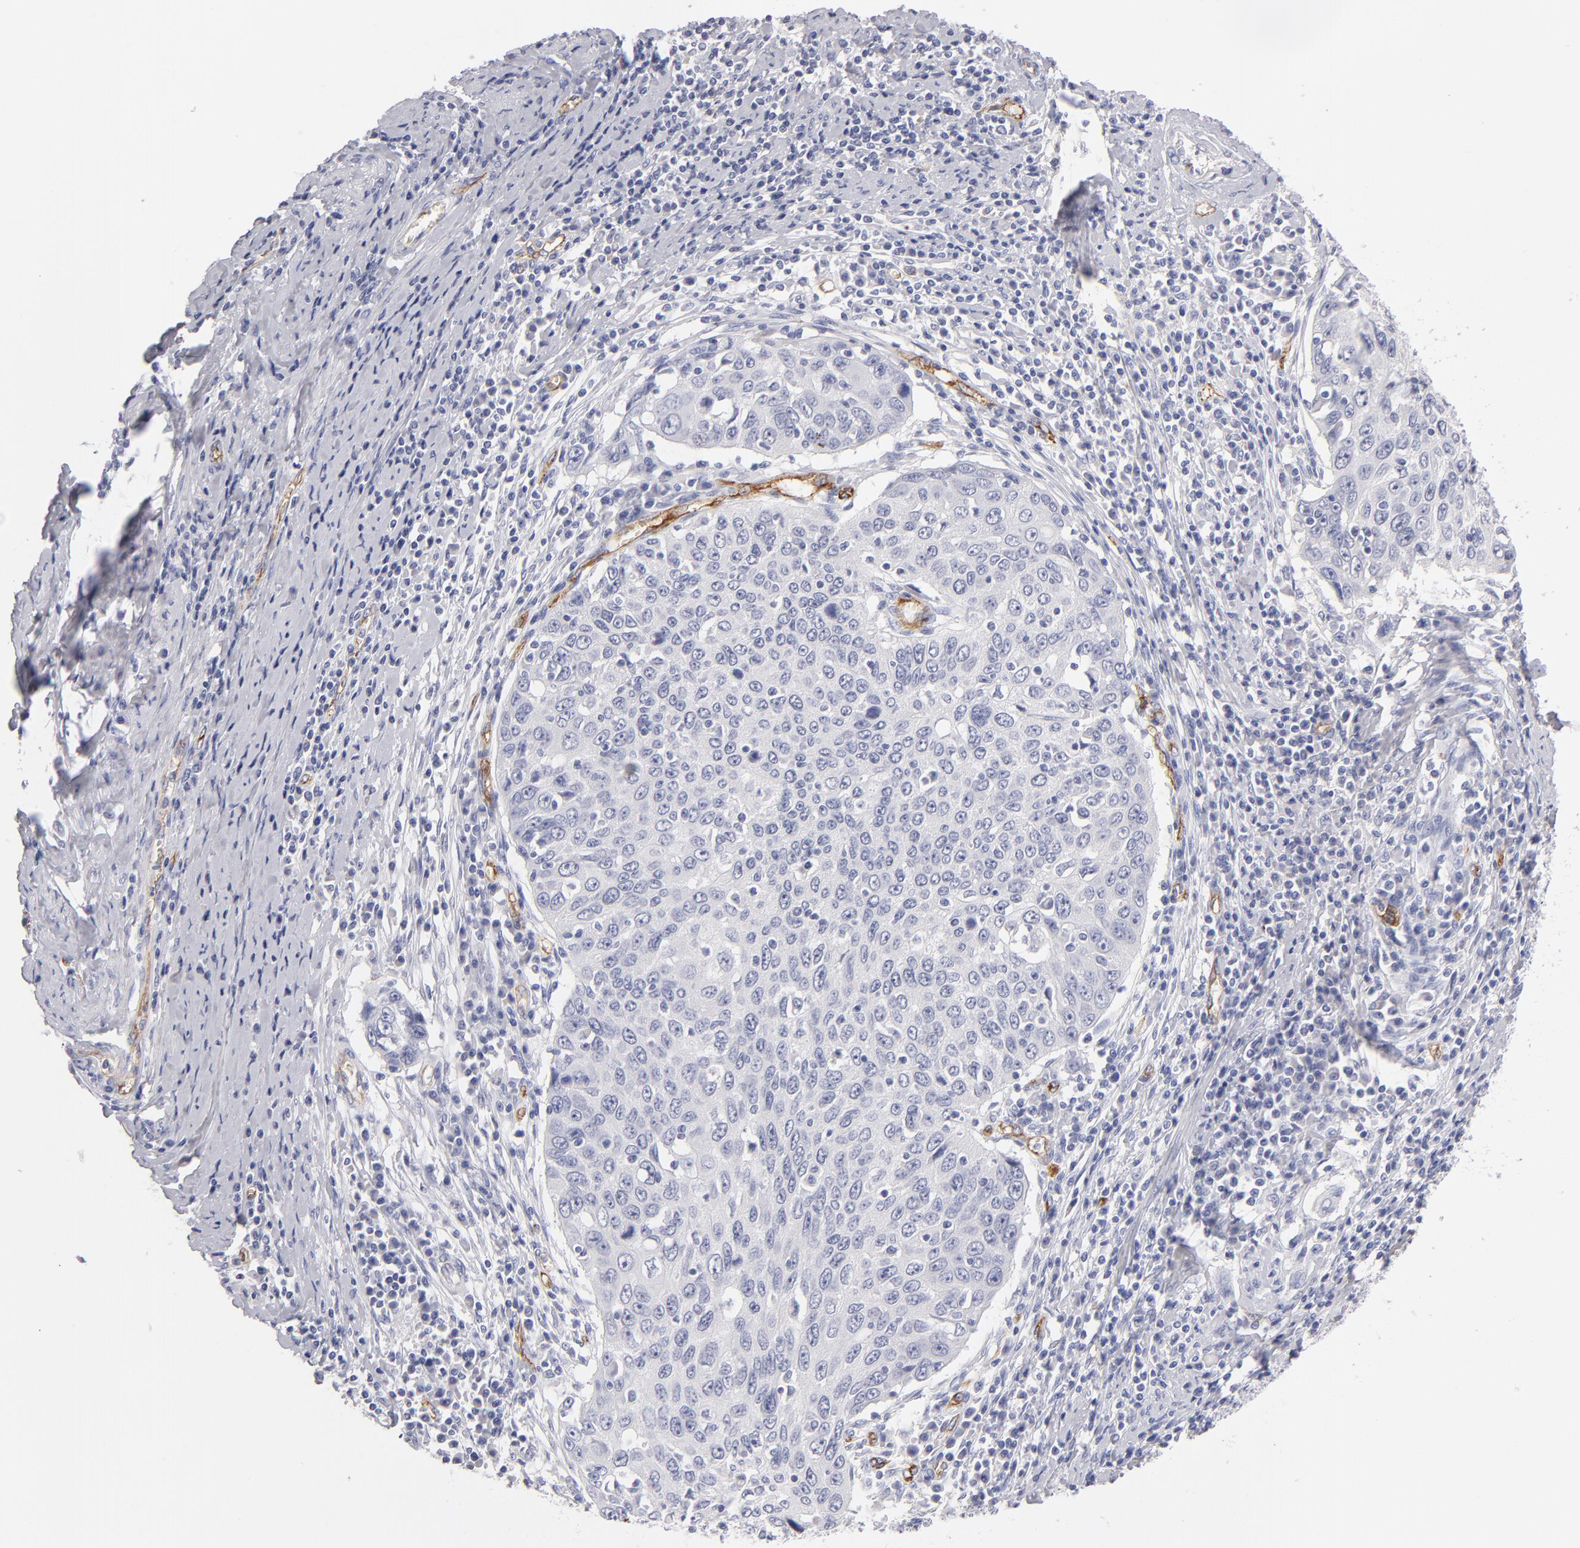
{"staining": {"intensity": "negative", "quantity": "none", "location": "none"}, "tissue": "cervical cancer", "cell_type": "Tumor cells", "image_type": "cancer", "snomed": [{"axis": "morphology", "description": "Squamous cell carcinoma, NOS"}, {"axis": "topography", "description": "Cervix"}], "caption": "Tumor cells are negative for protein expression in human cervical squamous cell carcinoma.", "gene": "PLVAP", "patient": {"sex": "female", "age": 53}}